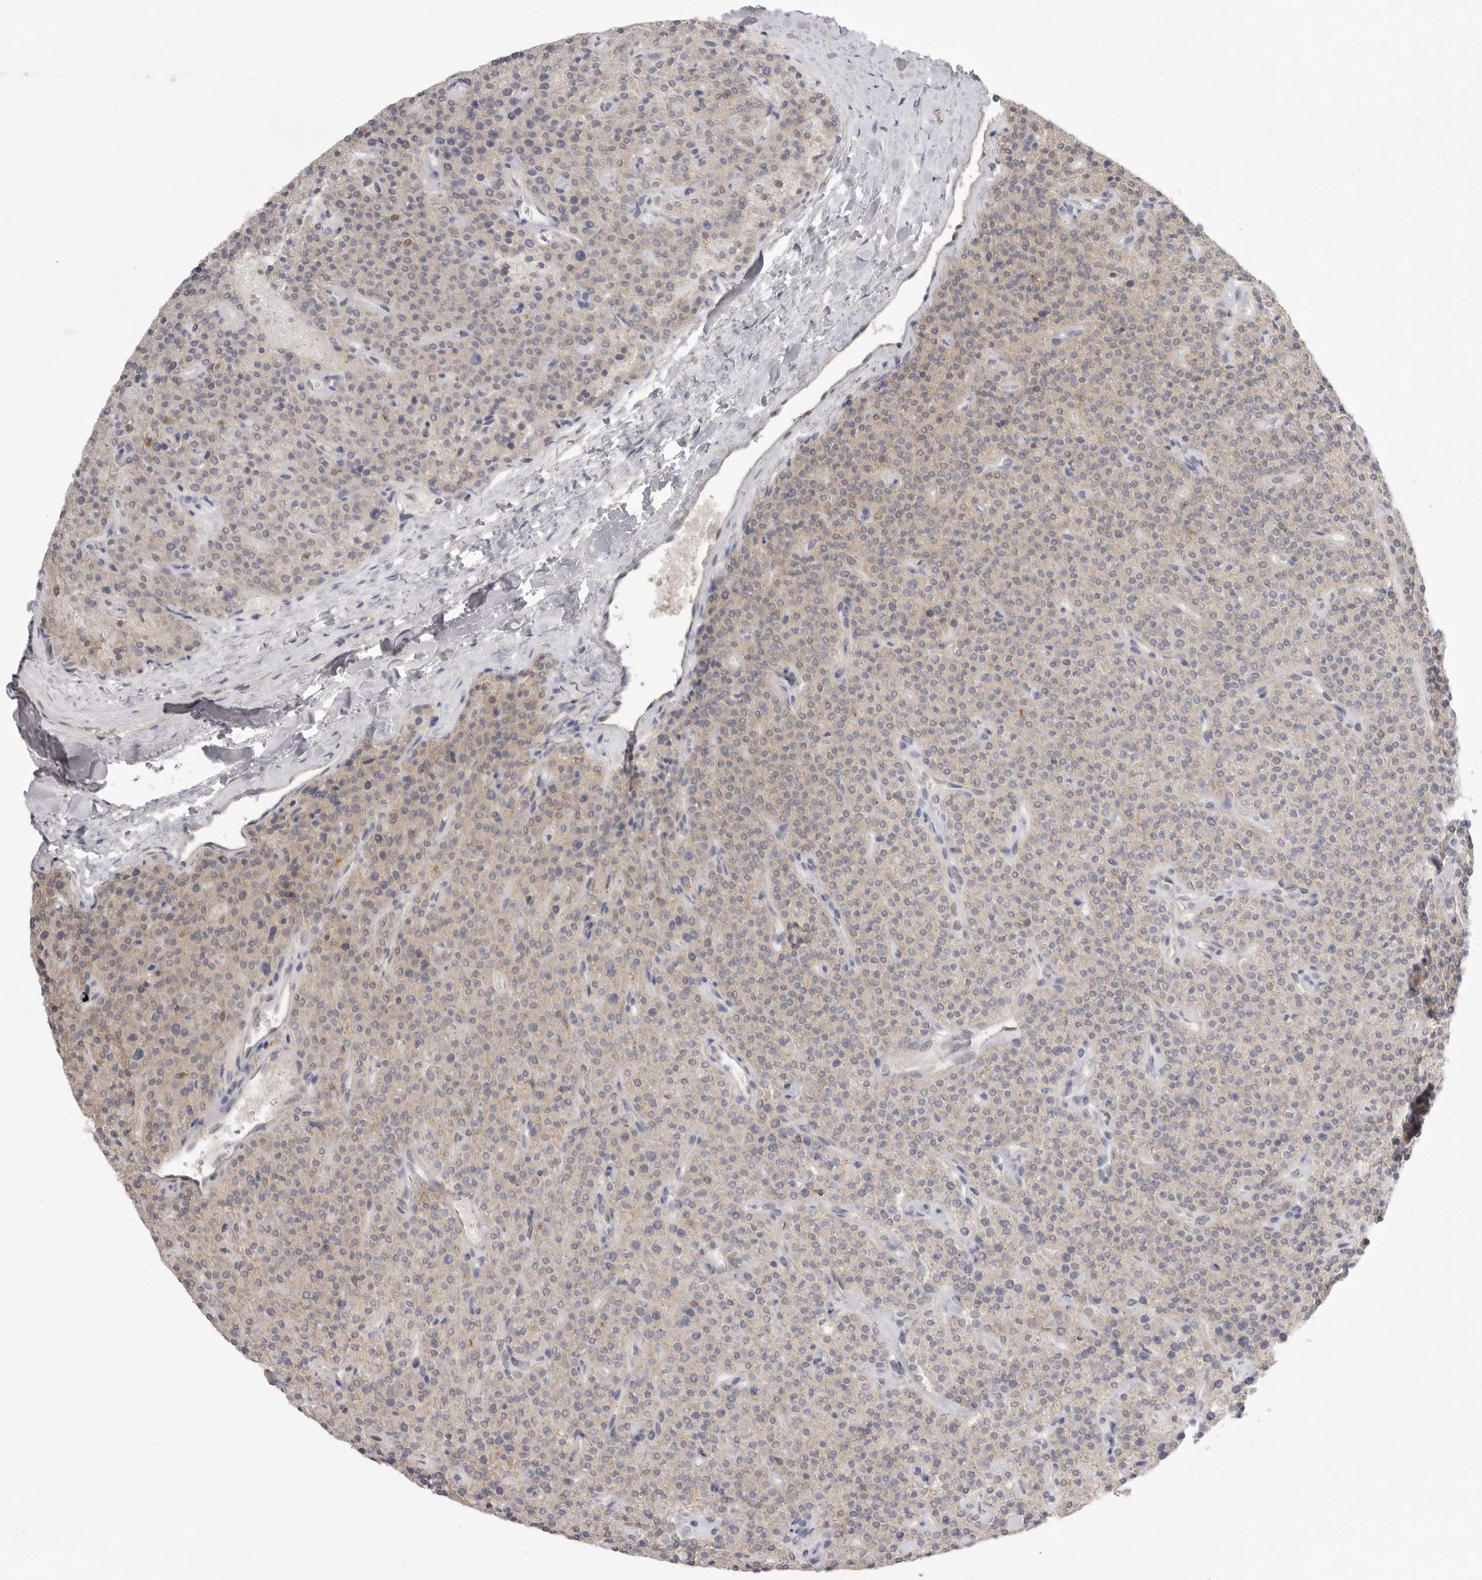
{"staining": {"intensity": "weak", "quantity": "25%-75%", "location": "cytoplasmic/membranous"}, "tissue": "parathyroid gland", "cell_type": "Glandular cells", "image_type": "normal", "snomed": [{"axis": "morphology", "description": "Normal tissue, NOS"}, {"axis": "topography", "description": "Parathyroid gland"}], "caption": "Immunohistochemical staining of normal parathyroid gland reveals weak cytoplasmic/membranous protein expression in about 25%-75% of glandular cells.", "gene": "TLR3", "patient": {"sex": "male", "age": 46}}